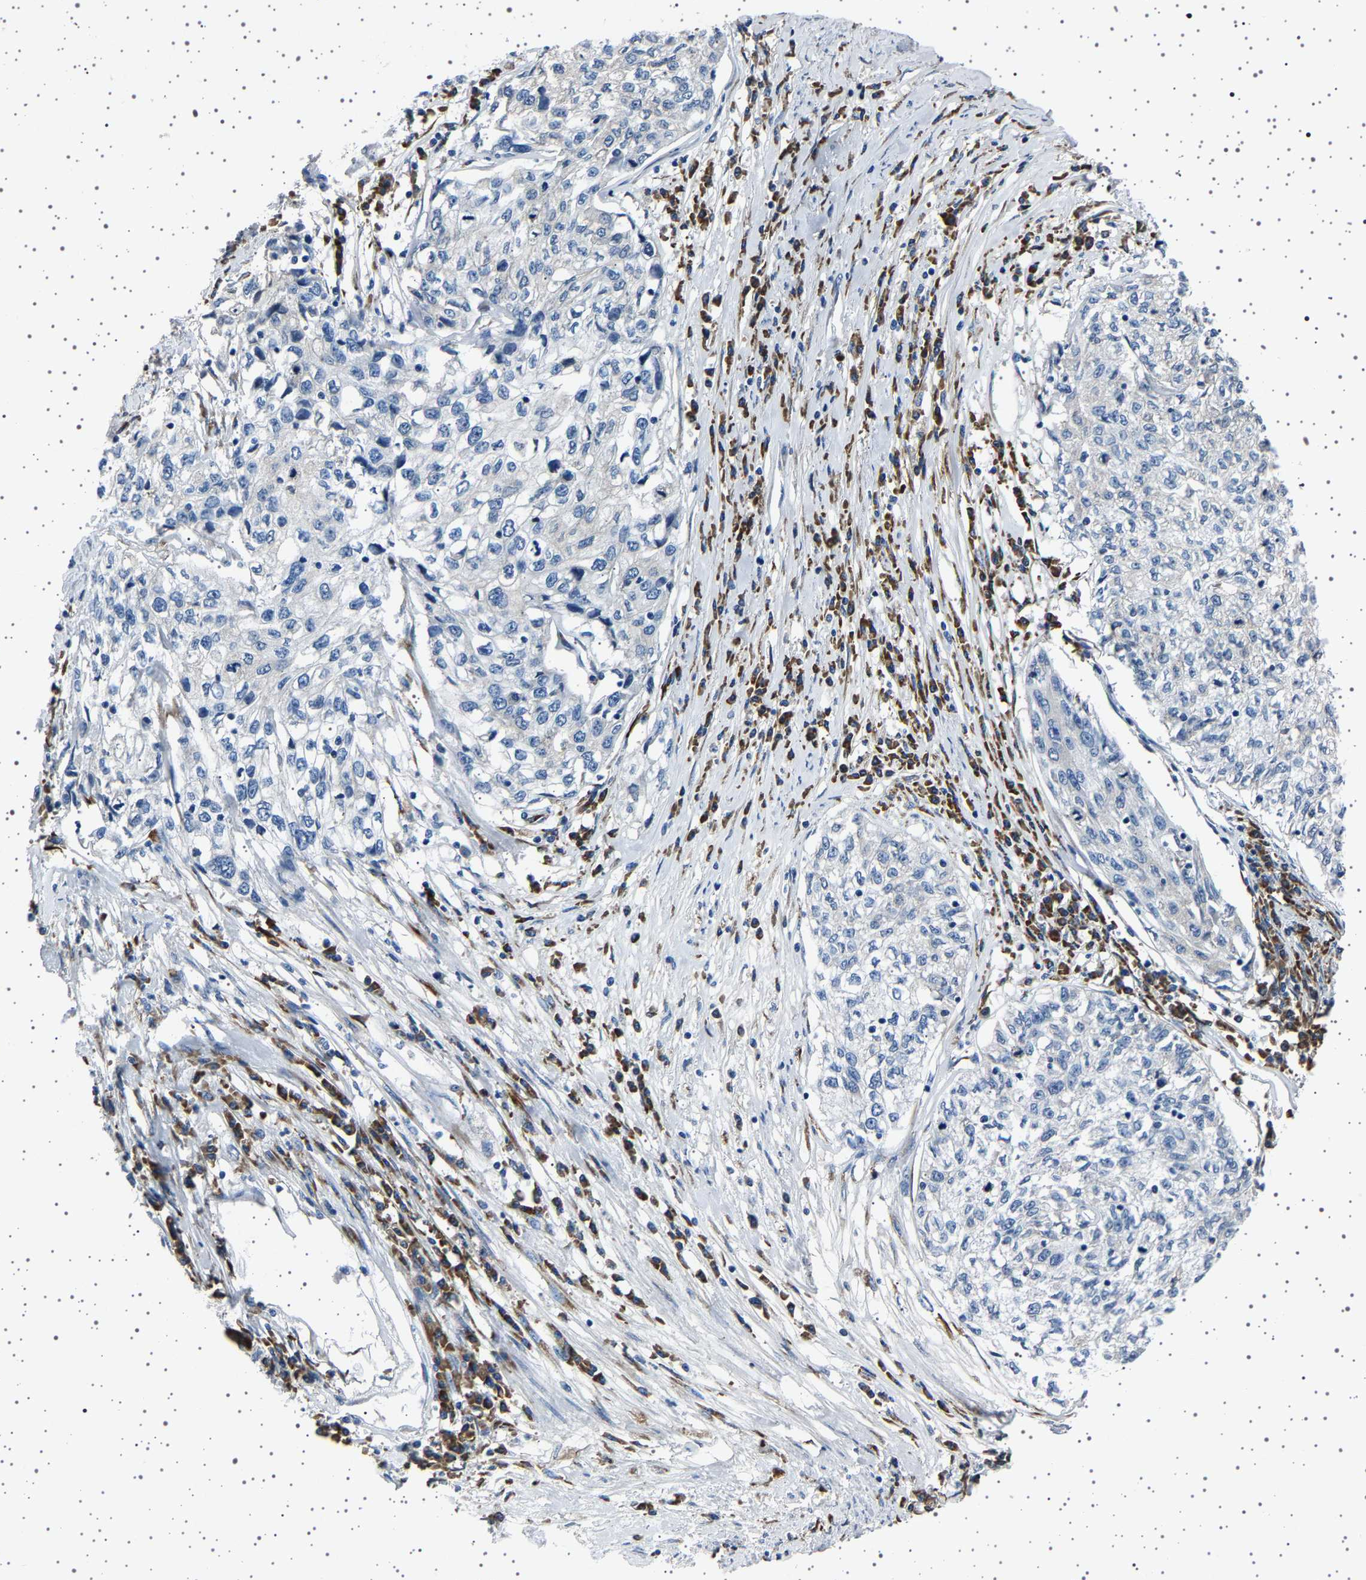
{"staining": {"intensity": "negative", "quantity": "none", "location": "none"}, "tissue": "cervical cancer", "cell_type": "Tumor cells", "image_type": "cancer", "snomed": [{"axis": "morphology", "description": "Squamous cell carcinoma, NOS"}, {"axis": "topography", "description": "Cervix"}], "caption": "A photomicrograph of cervical cancer (squamous cell carcinoma) stained for a protein demonstrates no brown staining in tumor cells. (Stains: DAB (3,3'-diaminobenzidine) IHC with hematoxylin counter stain, Microscopy: brightfield microscopy at high magnification).", "gene": "FTCD", "patient": {"sex": "female", "age": 57}}